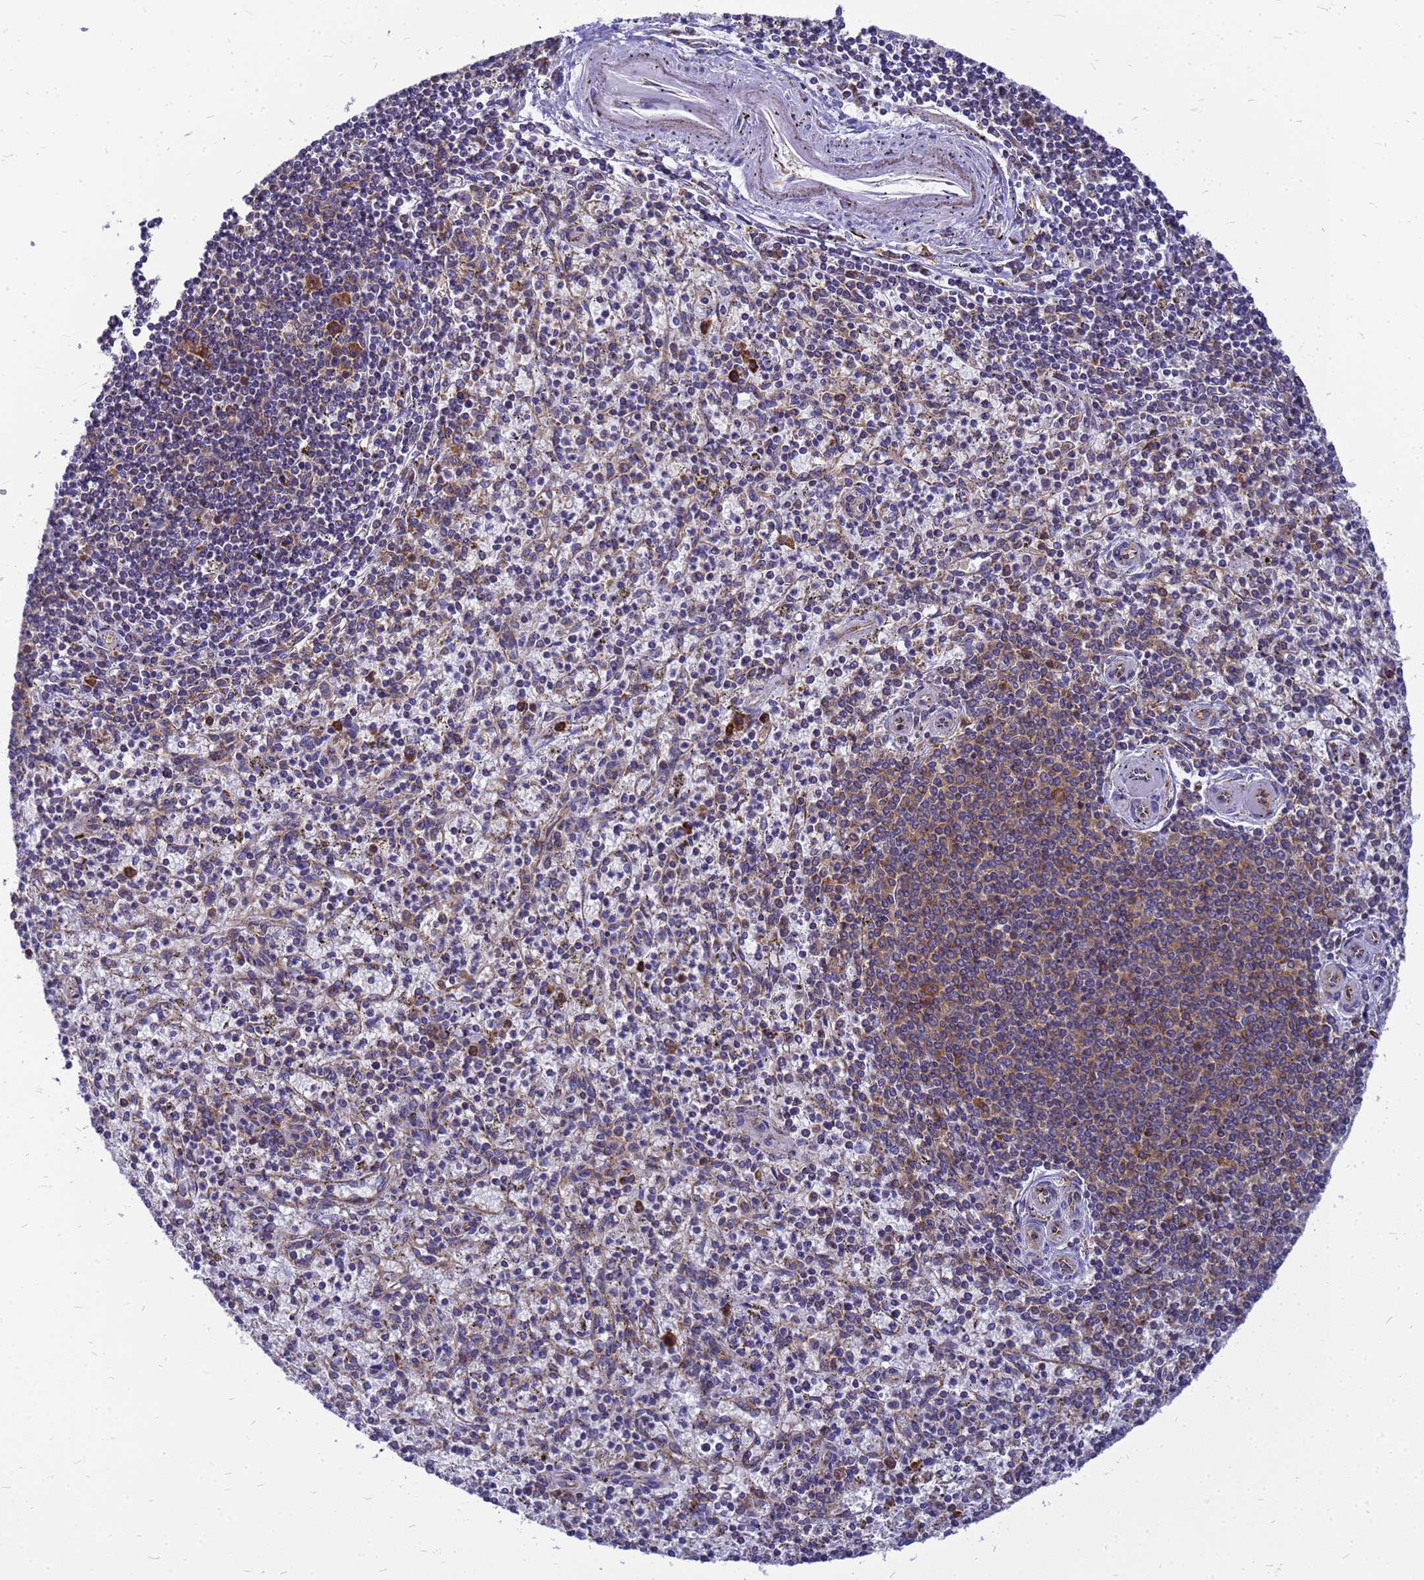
{"staining": {"intensity": "moderate", "quantity": "<25%", "location": "cytoplasmic/membranous"}, "tissue": "spleen", "cell_type": "Cells in red pulp", "image_type": "normal", "snomed": [{"axis": "morphology", "description": "Normal tissue, NOS"}, {"axis": "topography", "description": "Spleen"}], "caption": "Cells in red pulp display low levels of moderate cytoplasmic/membranous positivity in about <25% of cells in unremarkable human spleen.", "gene": "EEF1D", "patient": {"sex": "male", "age": 72}}